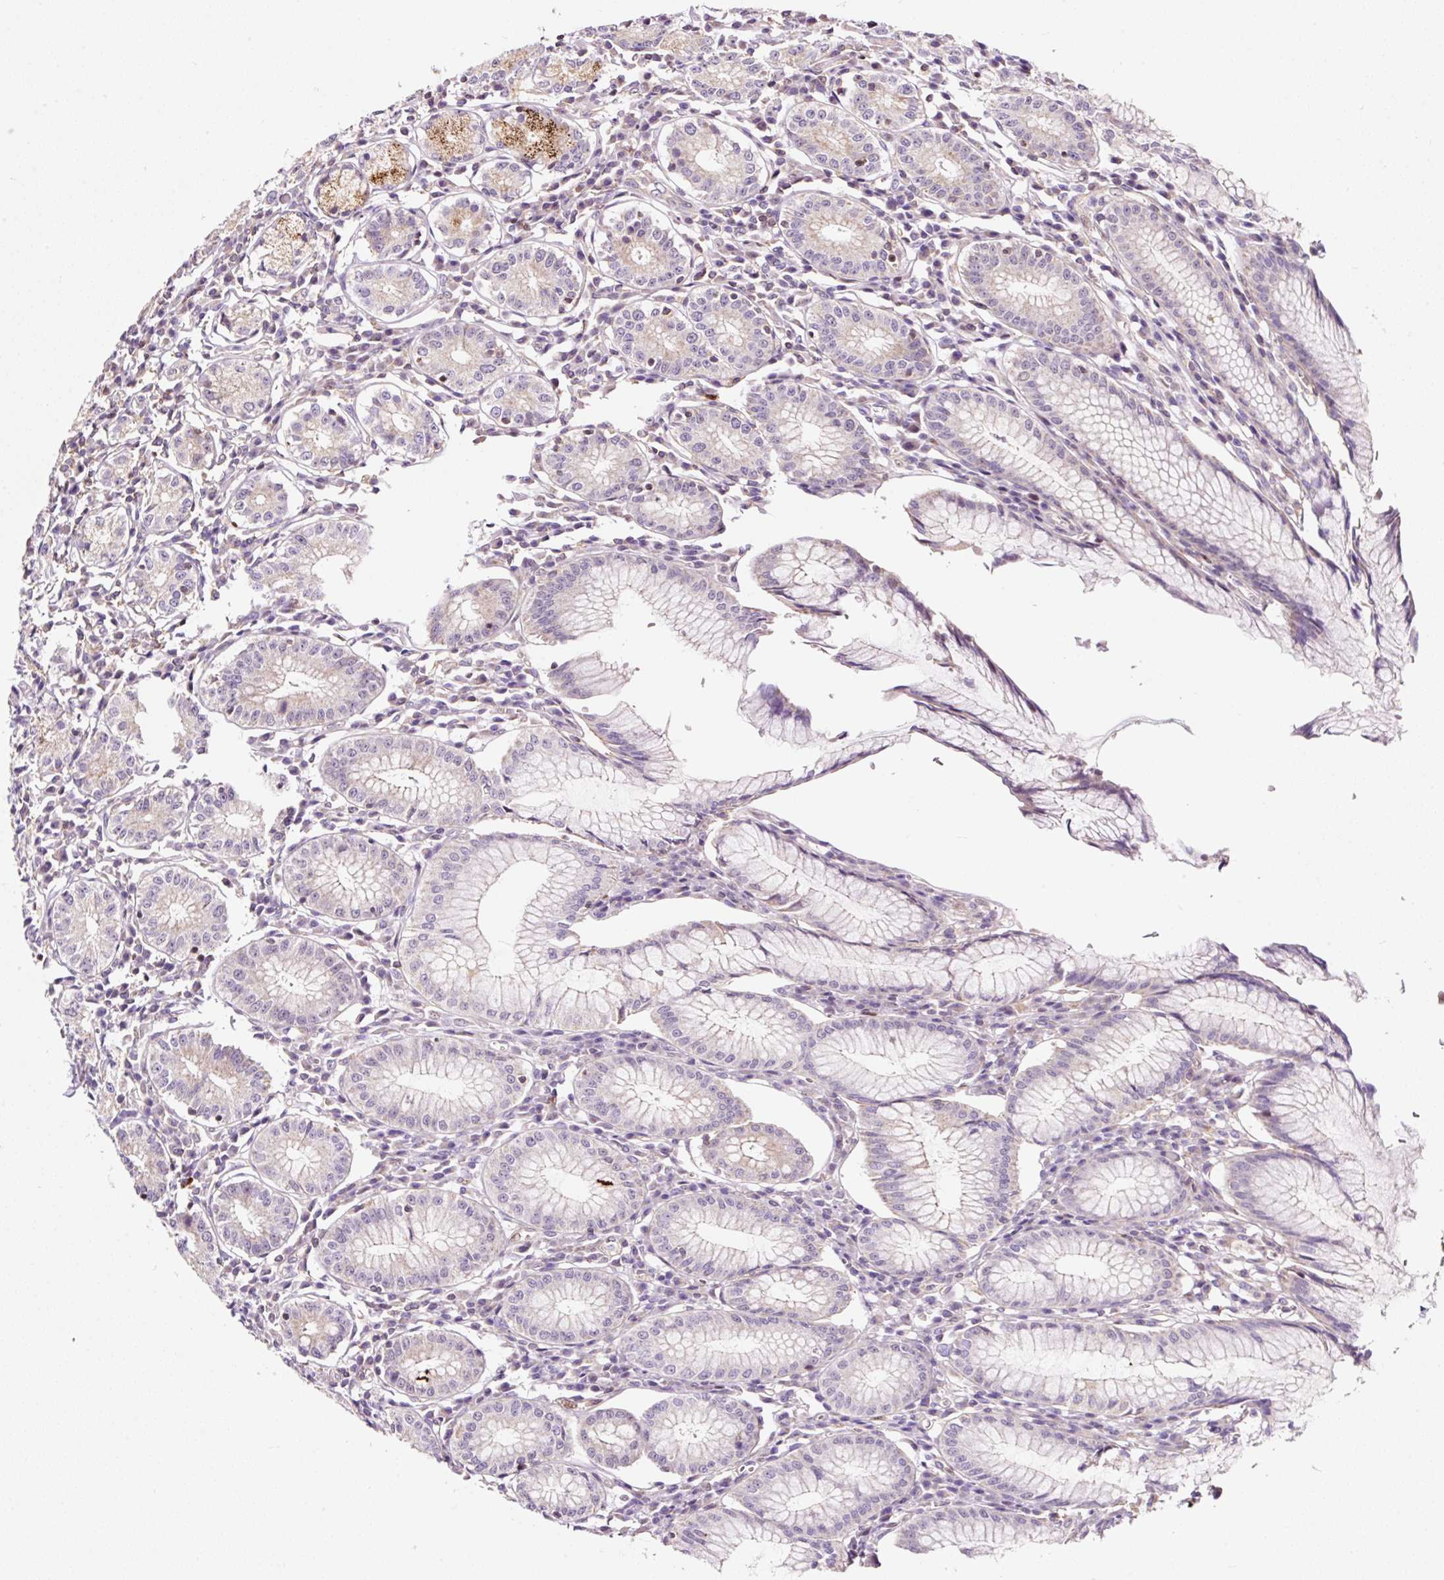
{"staining": {"intensity": "strong", "quantity": "25%-75%", "location": "cytoplasmic/membranous"}, "tissue": "stomach", "cell_type": "Glandular cells", "image_type": "normal", "snomed": [{"axis": "morphology", "description": "Normal tissue, NOS"}, {"axis": "topography", "description": "Stomach"}], "caption": "Immunohistochemistry of benign human stomach shows high levels of strong cytoplasmic/membranous positivity in about 25%-75% of glandular cells. (Stains: DAB (3,3'-diaminobenzidine) in brown, nuclei in blue, Microscopy: brightfield microscopy at high magnification).", "gene": "BOLA3", "patient": {"sex": "male", "age": 55}}